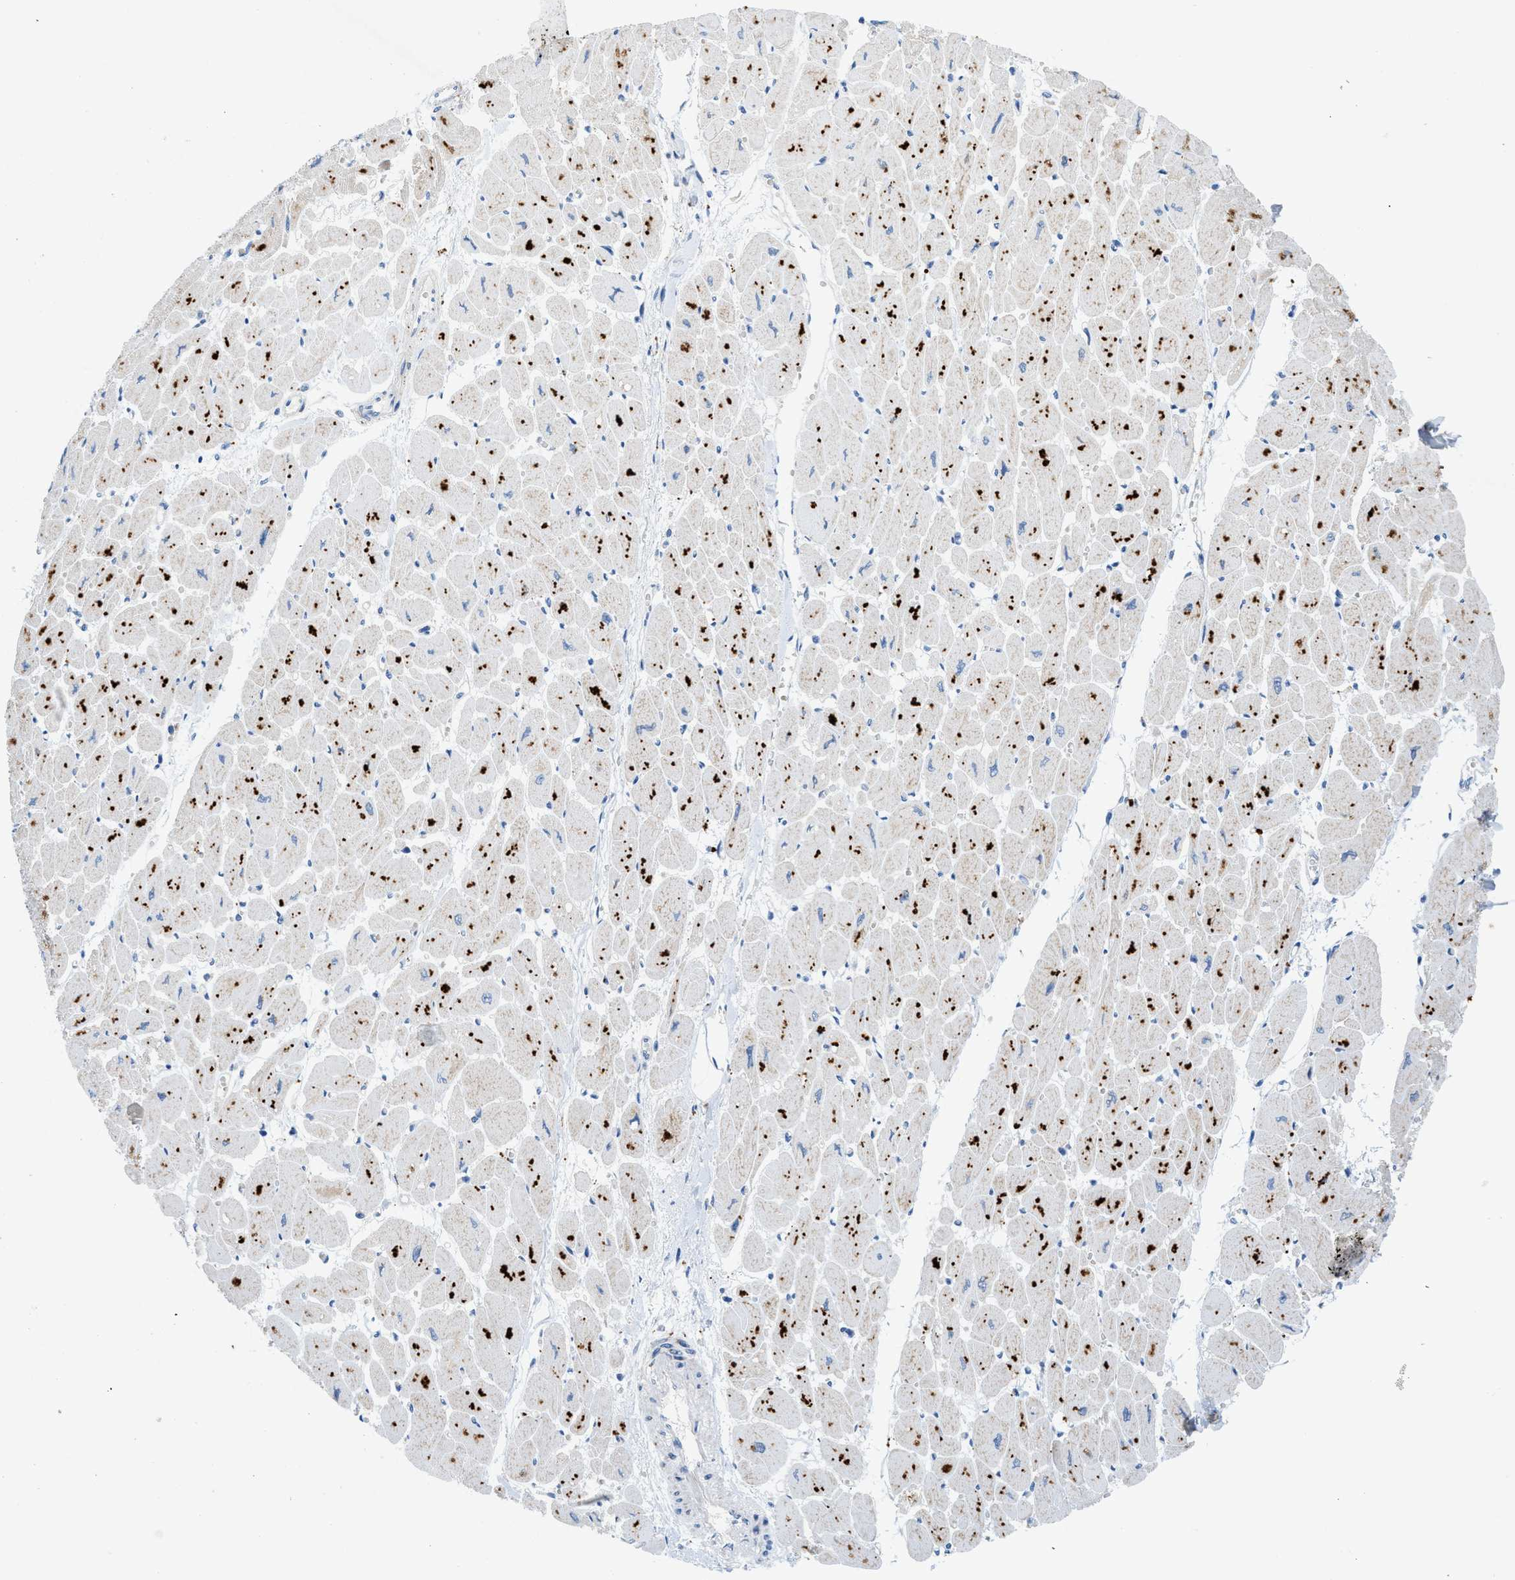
{"staining": {"intensity": "strong", "quantity": "25%-75%", "location": "cytoplasmic/membranous"}, "tissue": "heart muscle", "cell_type": "Cardiomyocytes", "image_type": "normal", "snomed": [{"axis": "morphology", "description": "Normal tissue, NOS"}, {"axis": "topography", "description": "Heart"}], "caption": "Unremarkable heart muscle demonstrates strong cytoplasmic/membranous expression in approximately 25%-75% of cardiomyocytes, visualized by immunohistochemistry. Ihc stains the protein in brown and the nuclei are stained blue.", "gene": "TMEM248", "patient": {"sex": "female", "age": 54}}